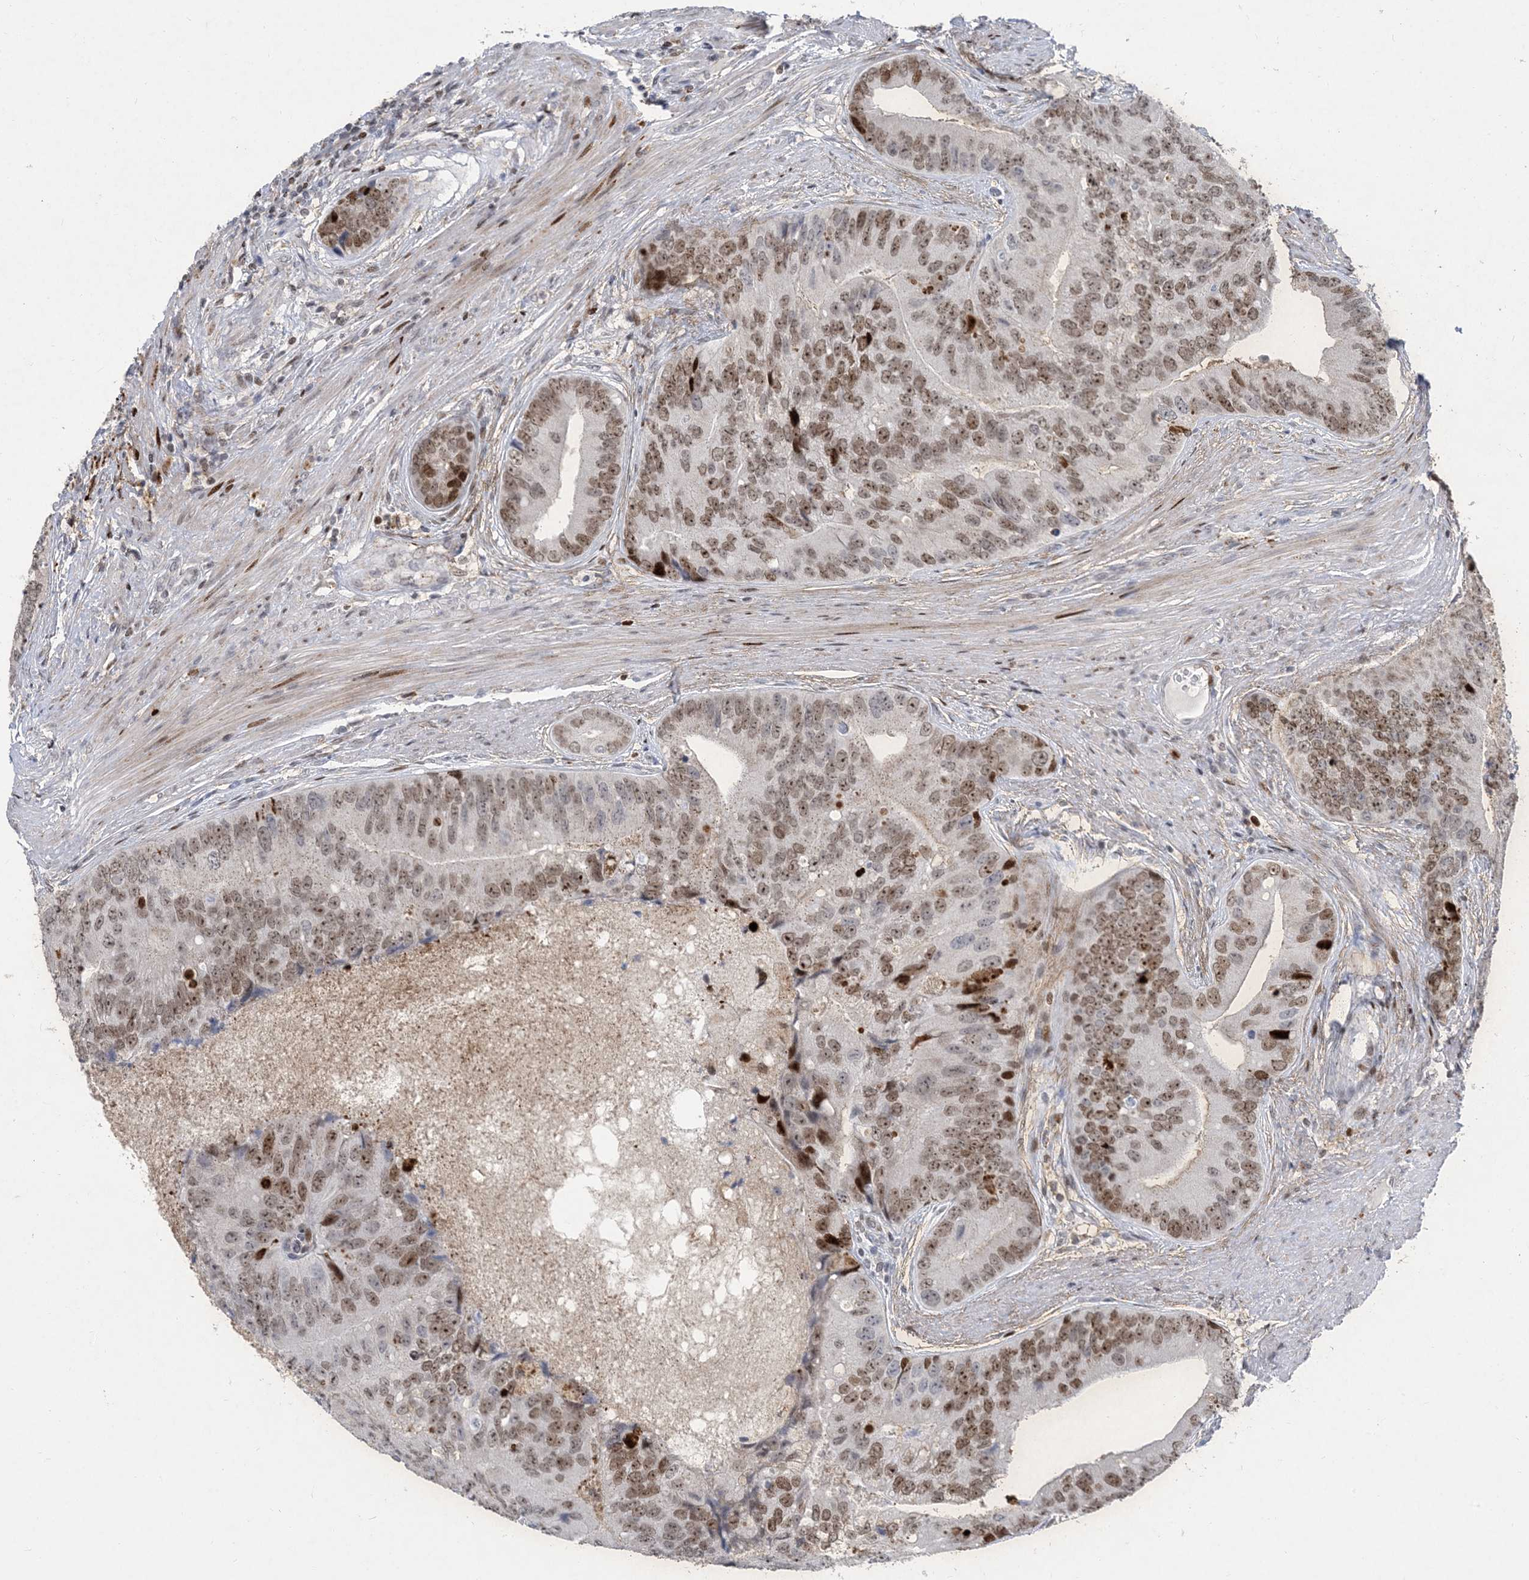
{"staining": {"intensity": "moderate", "quantity": ">75%", "location": "nuclear"}, "tissue": "prostate cancer", "cell_type": "Tumor cells", "image_type": "cancer", "snomed": [{"axis": "morphology", "description": "Adenocarcinoma, High grade"}, {"axis": "topography", "description": "Prostate"}], "caption": "Immunohistochemical staining of prostate cancer (high-grade adenocarcinoma) reveals medium levels of moderate nuclear protein positivity in about >75% of tumor cells.", "gene": "SLC25A53", "patient": {"sex": "male", "age": 70}}